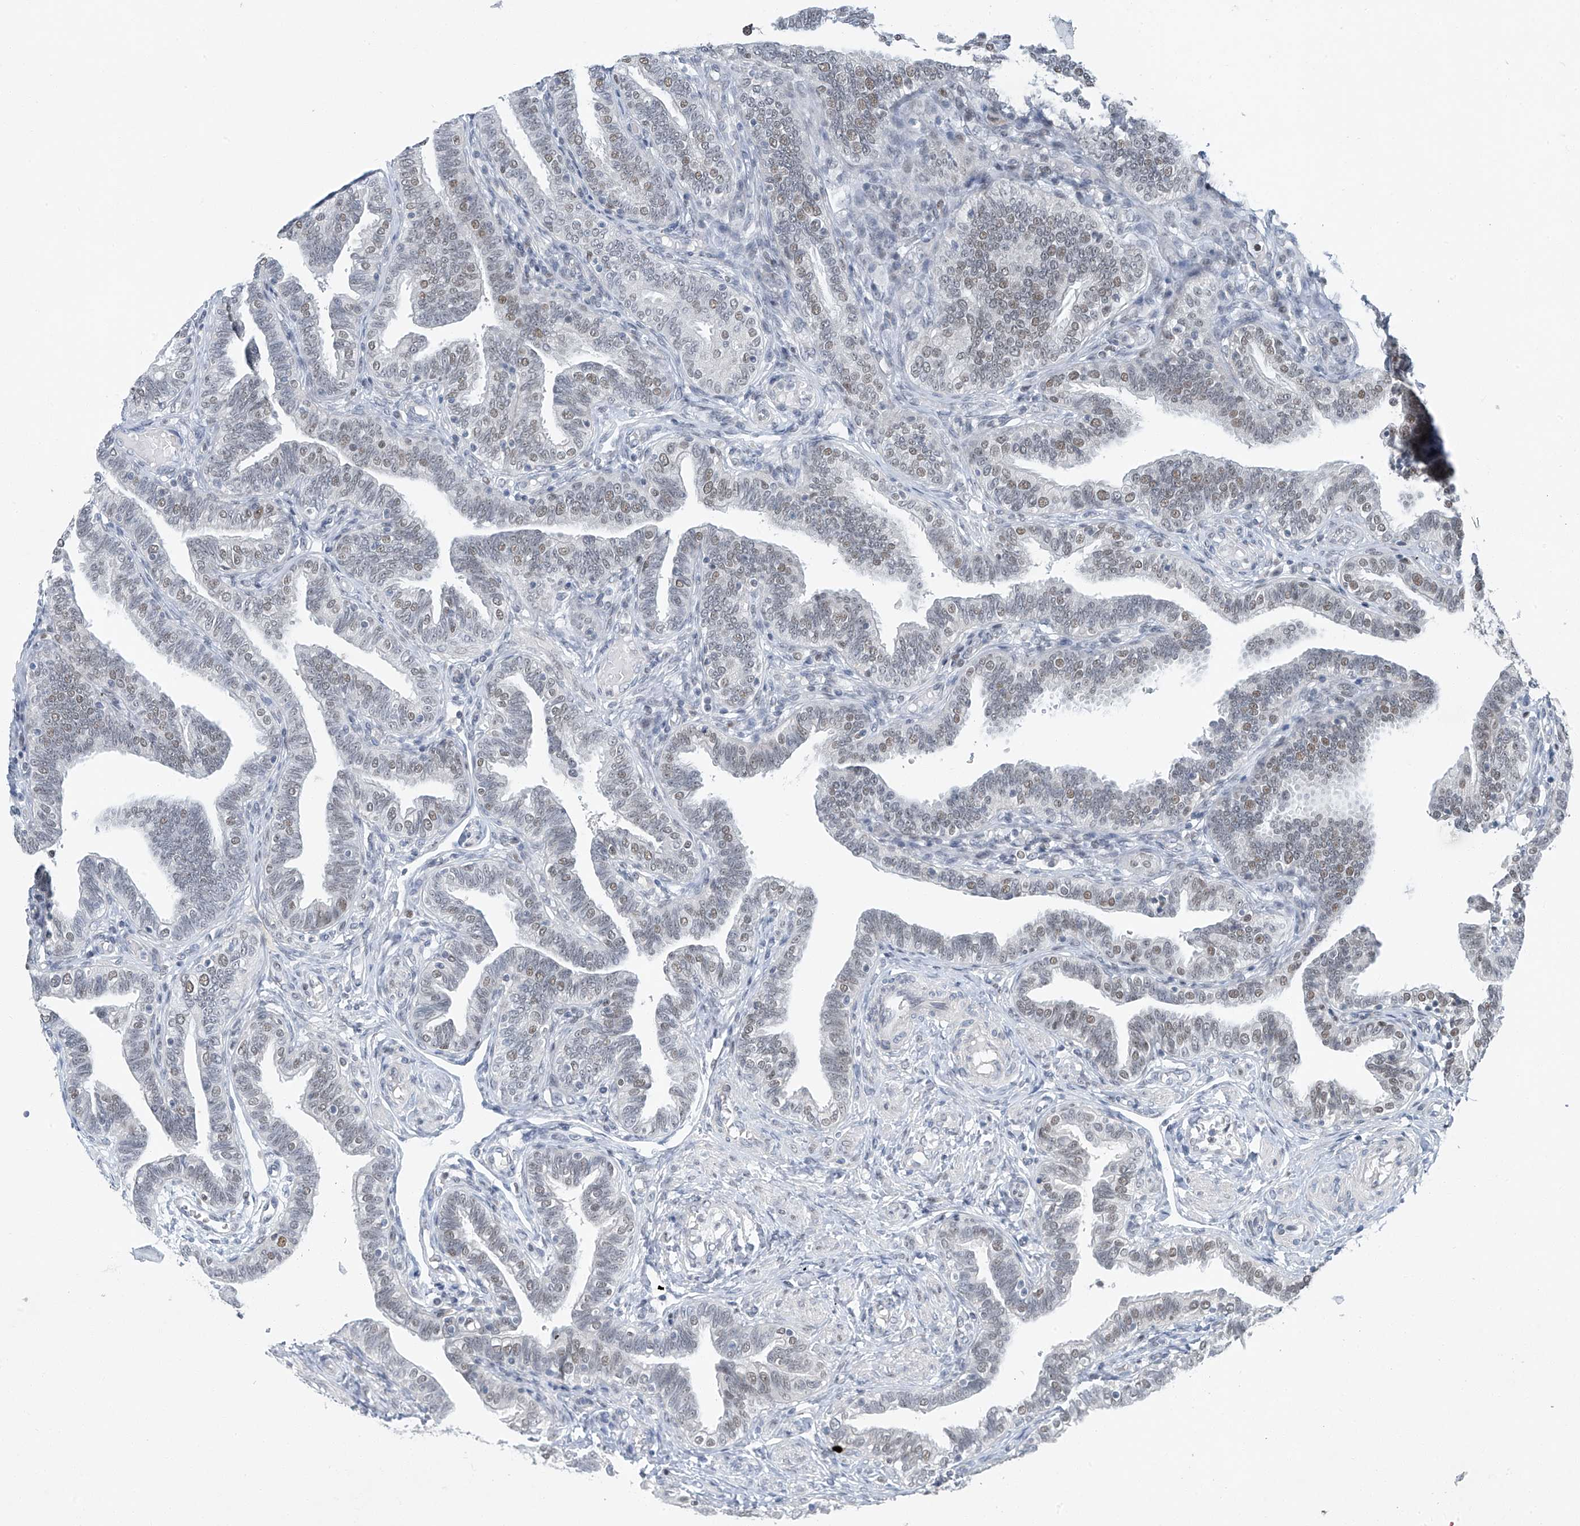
{"staining": {"intensity": "strong", "quantity": "25%-75%", "location": "nuclear"}, "tissue": "fallopian tube", "cell_type": "Glandular cells", "image_type": "normal", "snomed": [{"axis": "morphology", "description": "Normal tissue, NOS"}, {"axis": "topography", "description": "Fallopian tube"}], "caption": "Fallopian tube stained with a brown dye exhibits strong nuclear positive positivity in about 25%-75% of glandular cells.", "gene": "TAF8", "patient": {"sex": "female", "age": 39}}